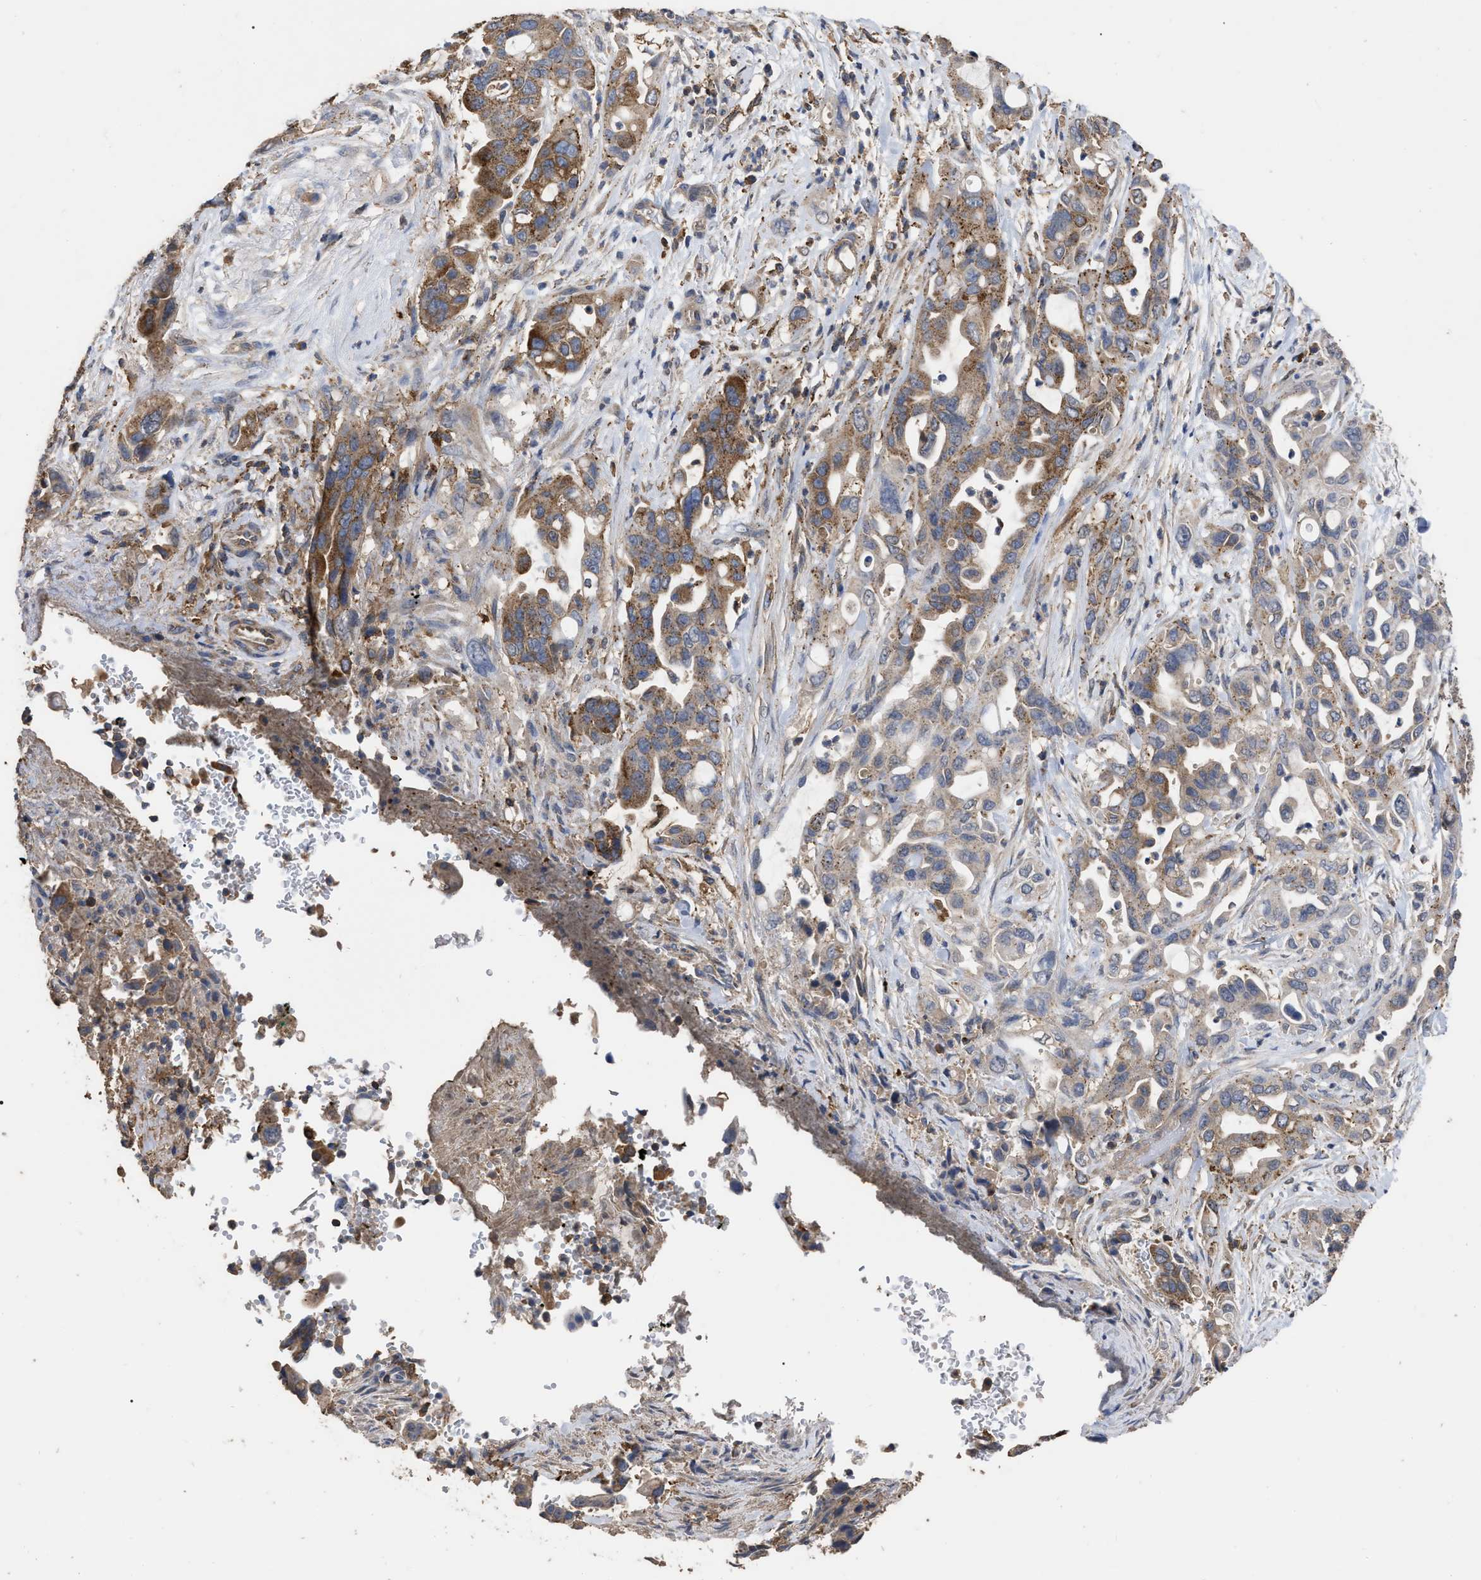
{"staining": {"intensity": "moderate", "quantity": ">75%", "location": "cytoplasmic/membranous"}, "tissue": "pancreatic cancer", "cell_type": "Tumor cells", "image_type": "cancer", "snomed": [{"axis": "morphology", "description": "Adenocarcinoma, NOS"}, {"axis": "topography", "description": "Pancreas"}], "caption": "Tumor cells demonstrate medium levels of moderate cytoplasmic/membranous positivity in about >75% of cells in pancreatic adenocarcinoma. The protein is stained brown, and the nuclei are stained in blue (DAB IHC with brightfield microscopy, high magnification).", "gene": "GPR179", "patient": {"sex": "female", "age": 70}}